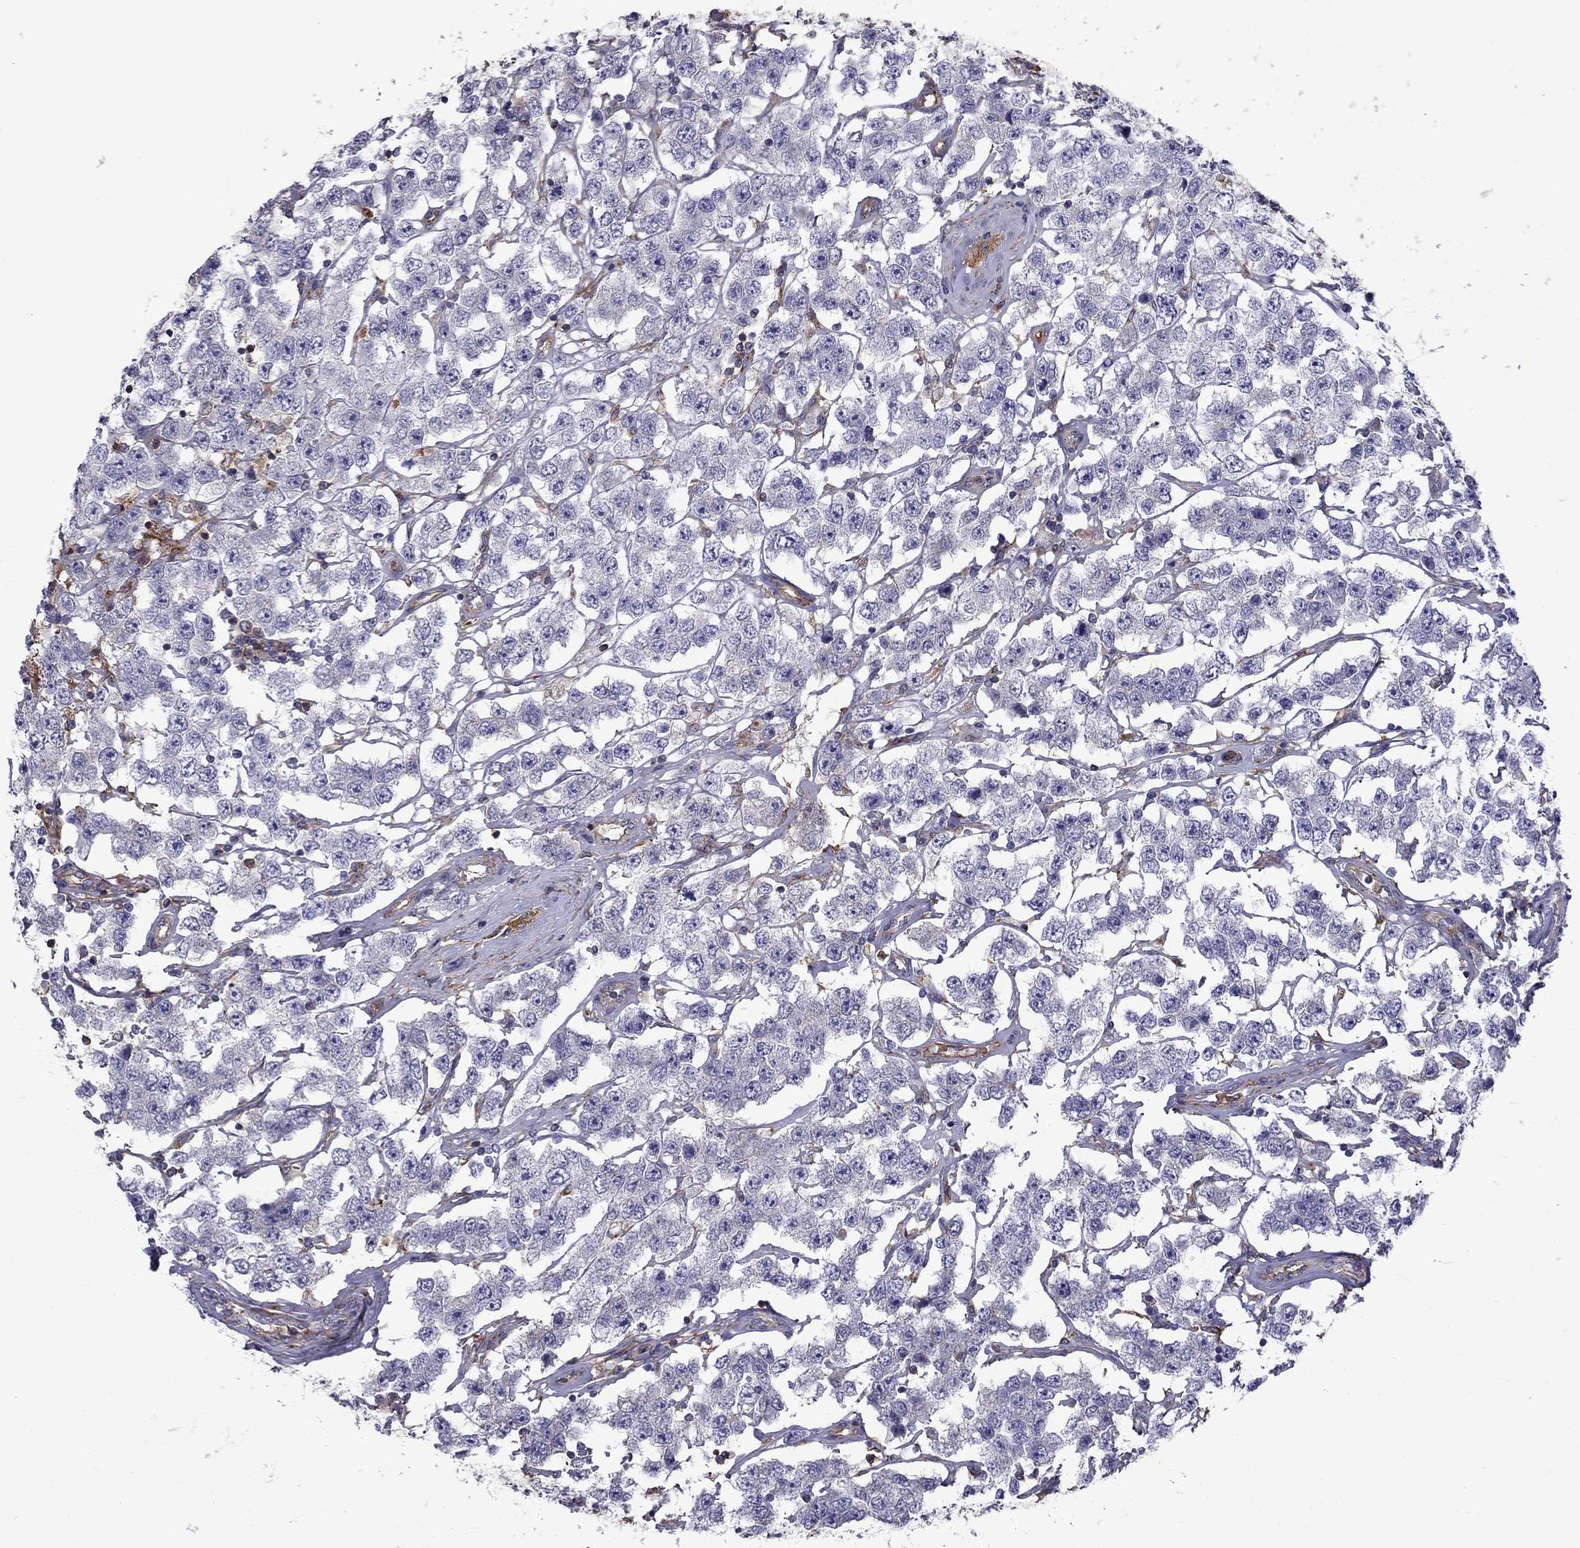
{"staining": {"intensity": "negative", "quantity": "none", "location": "none"}, "tissue": "testis cancer", "cell_type": "Tumor cells", "image_type": "cancer", "snomed": [{"axis": "morphology", "description": "Seminoma, NOS"}, {"axis": "topography", "description": "Testis"}], "caption": "High magnification brightfield microscopy of testis cancer stained with DAB (brown) and counterstained with hematoxylin (blue): tumor cells show no significant expression.", "gene": "EIF4E3", "patient": {"sex": "male", "age": 52}}